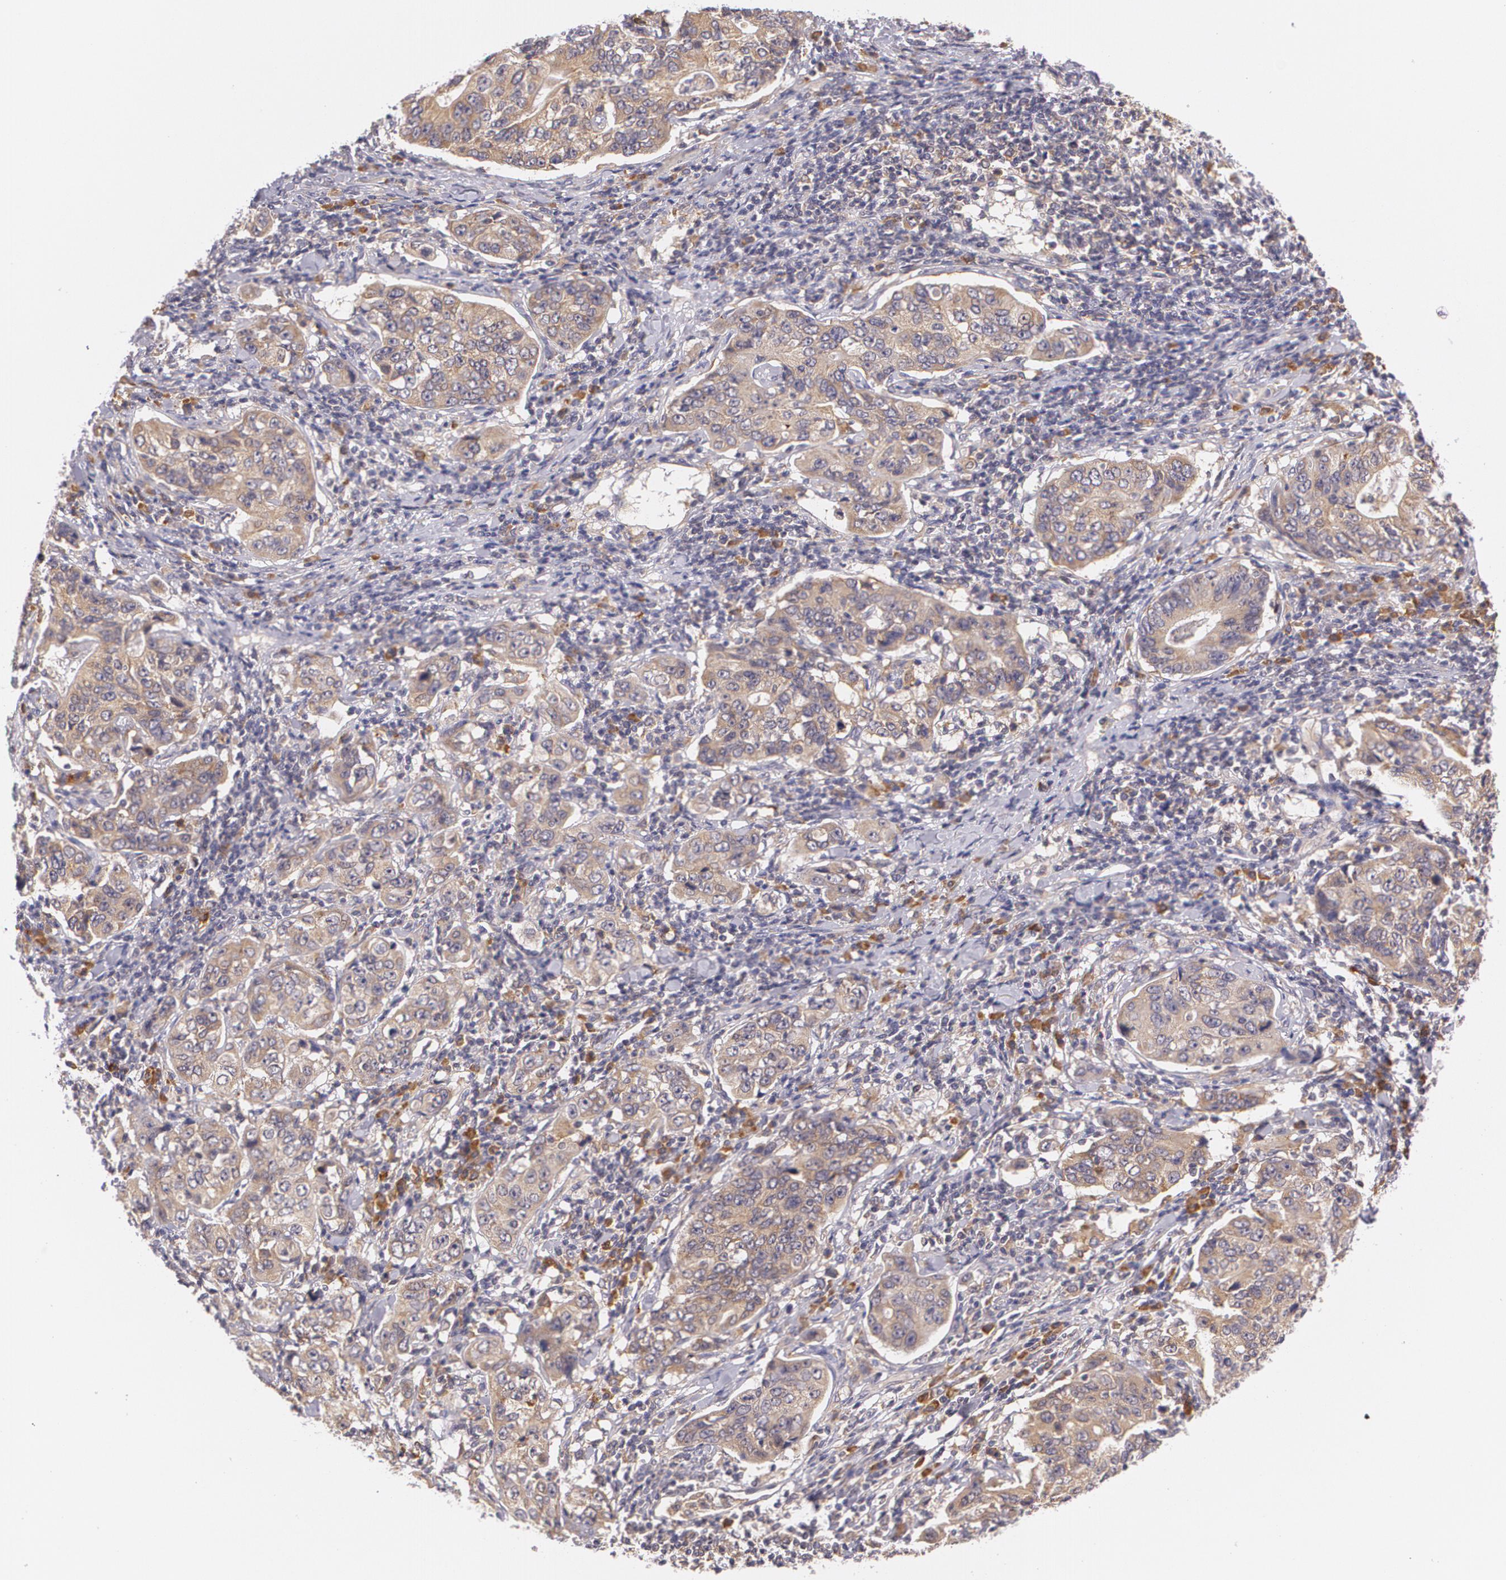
{"staining": {"intensity": "weak", "quantity": ">75%", "location": "cytoplasmic/membranous"}, "tissue": "stomach cancer", "cell_type": "Tumor cells", "image_type": "cancer", "snomed": [{"axis": "morphology", "description": "Adenocarcinoma, NOS"}, {"axis": "topography", "description": "Esophagus"}, {"axis": "topography", "description": "Stomach"}], "caption": "A low amount of weak cytoplasmic/membranous expression is appreciated in about >75% of tumor cells in stomach cancer (adenocarcinoma) tissue.", "gene": "CCL17", "patient": {"sex": "male", "age": 74}}